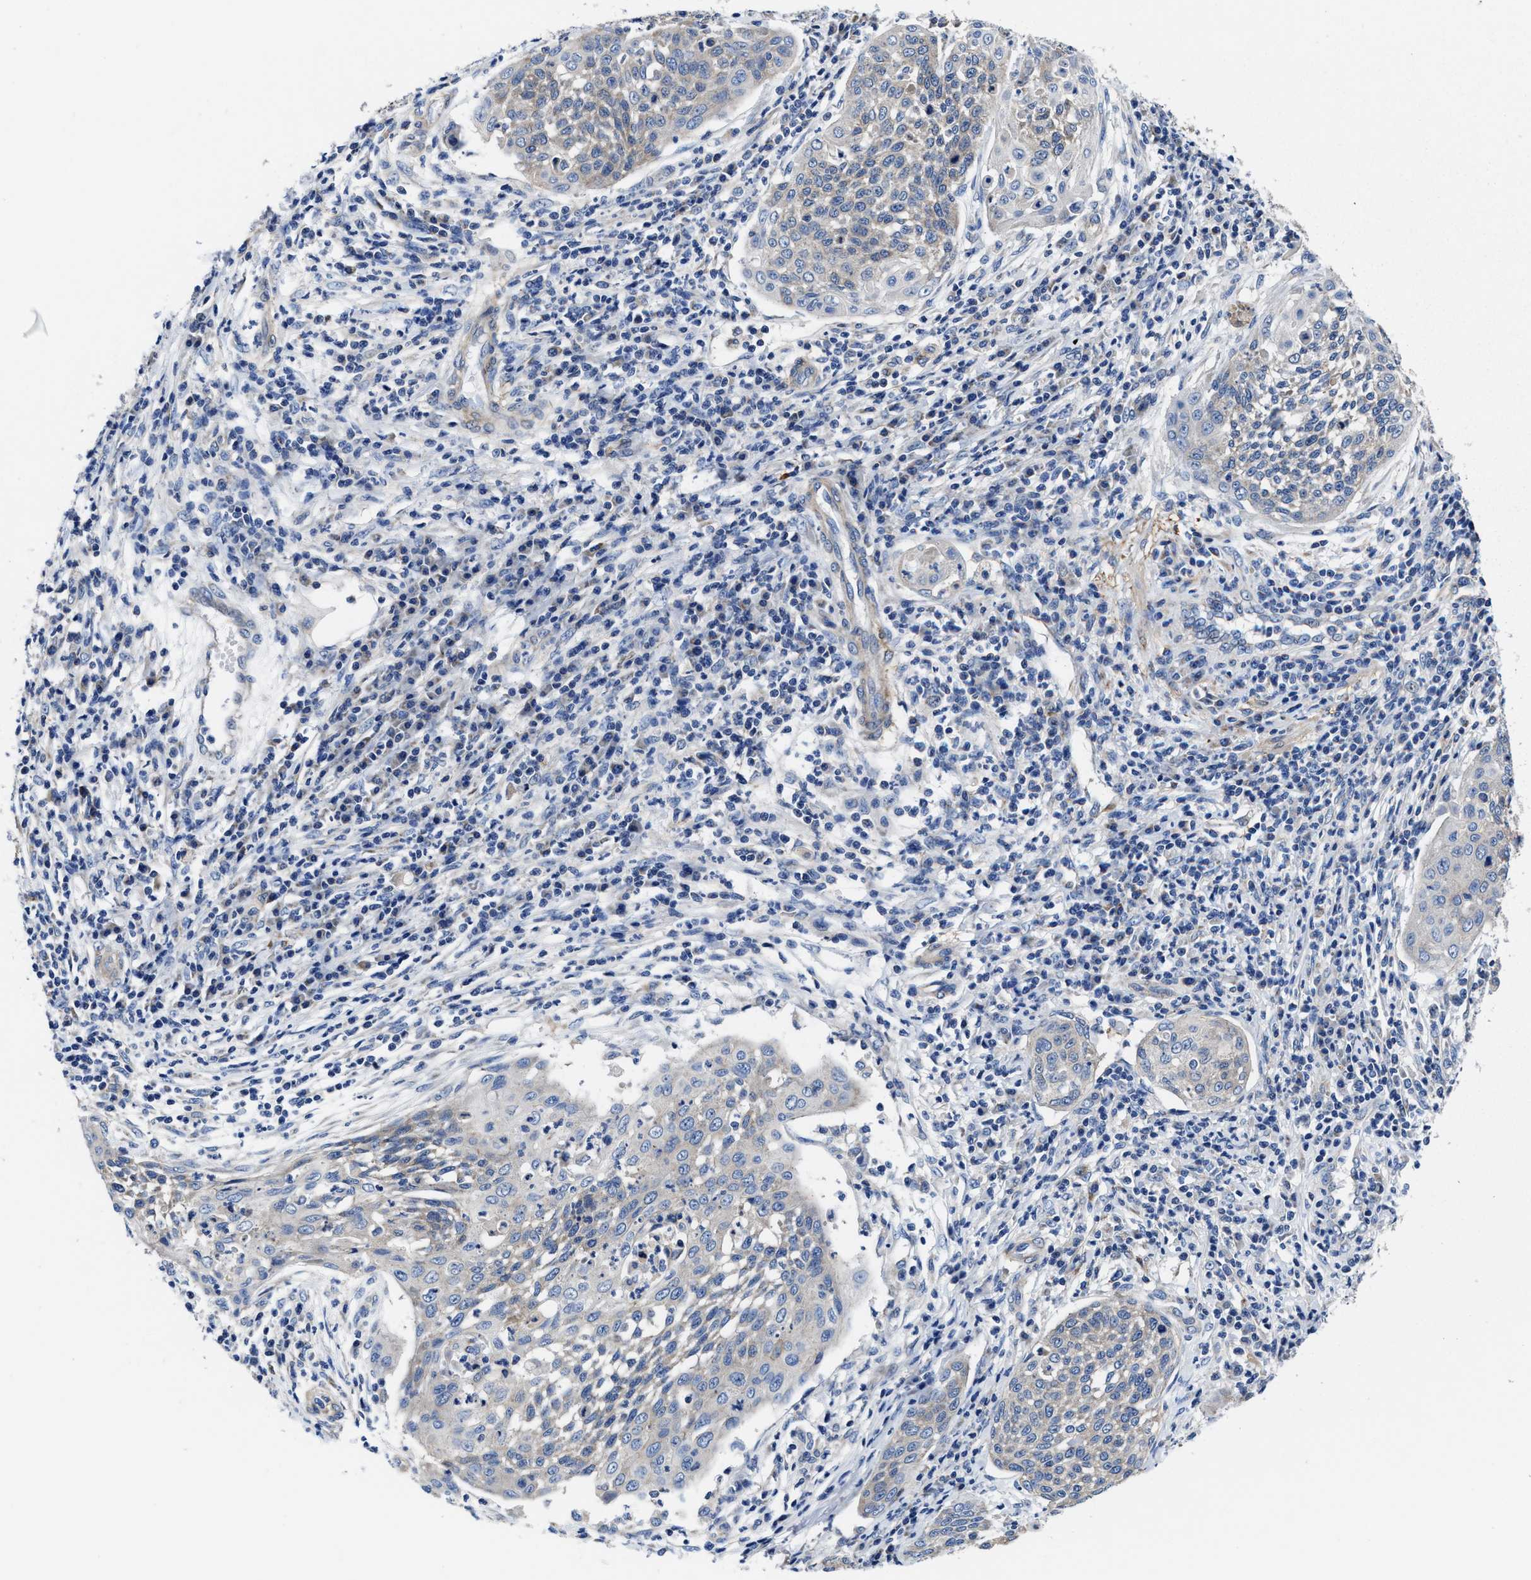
{"staining": {"intensity": "negative", "quantity": "none", "location": "none"}, "tissue": "cervical cancer", "cell_type": "Tumor cells", "image_type": "cancer", "snomed": [{"axis": "morphology", "description": "Squamous cell carcinoma, NOS"}, {"axis": "topography", "description": "Cervix"}], "caption": "IHC histopathology image of neoplastic tissue: human cervical cancer stained with DAB (3,3'-diaminobenzidine) demonstrates no significant protein expression in tumor cells.", "gene": "TMEM30A", "patient": {"sex": "female", "age": 34}}